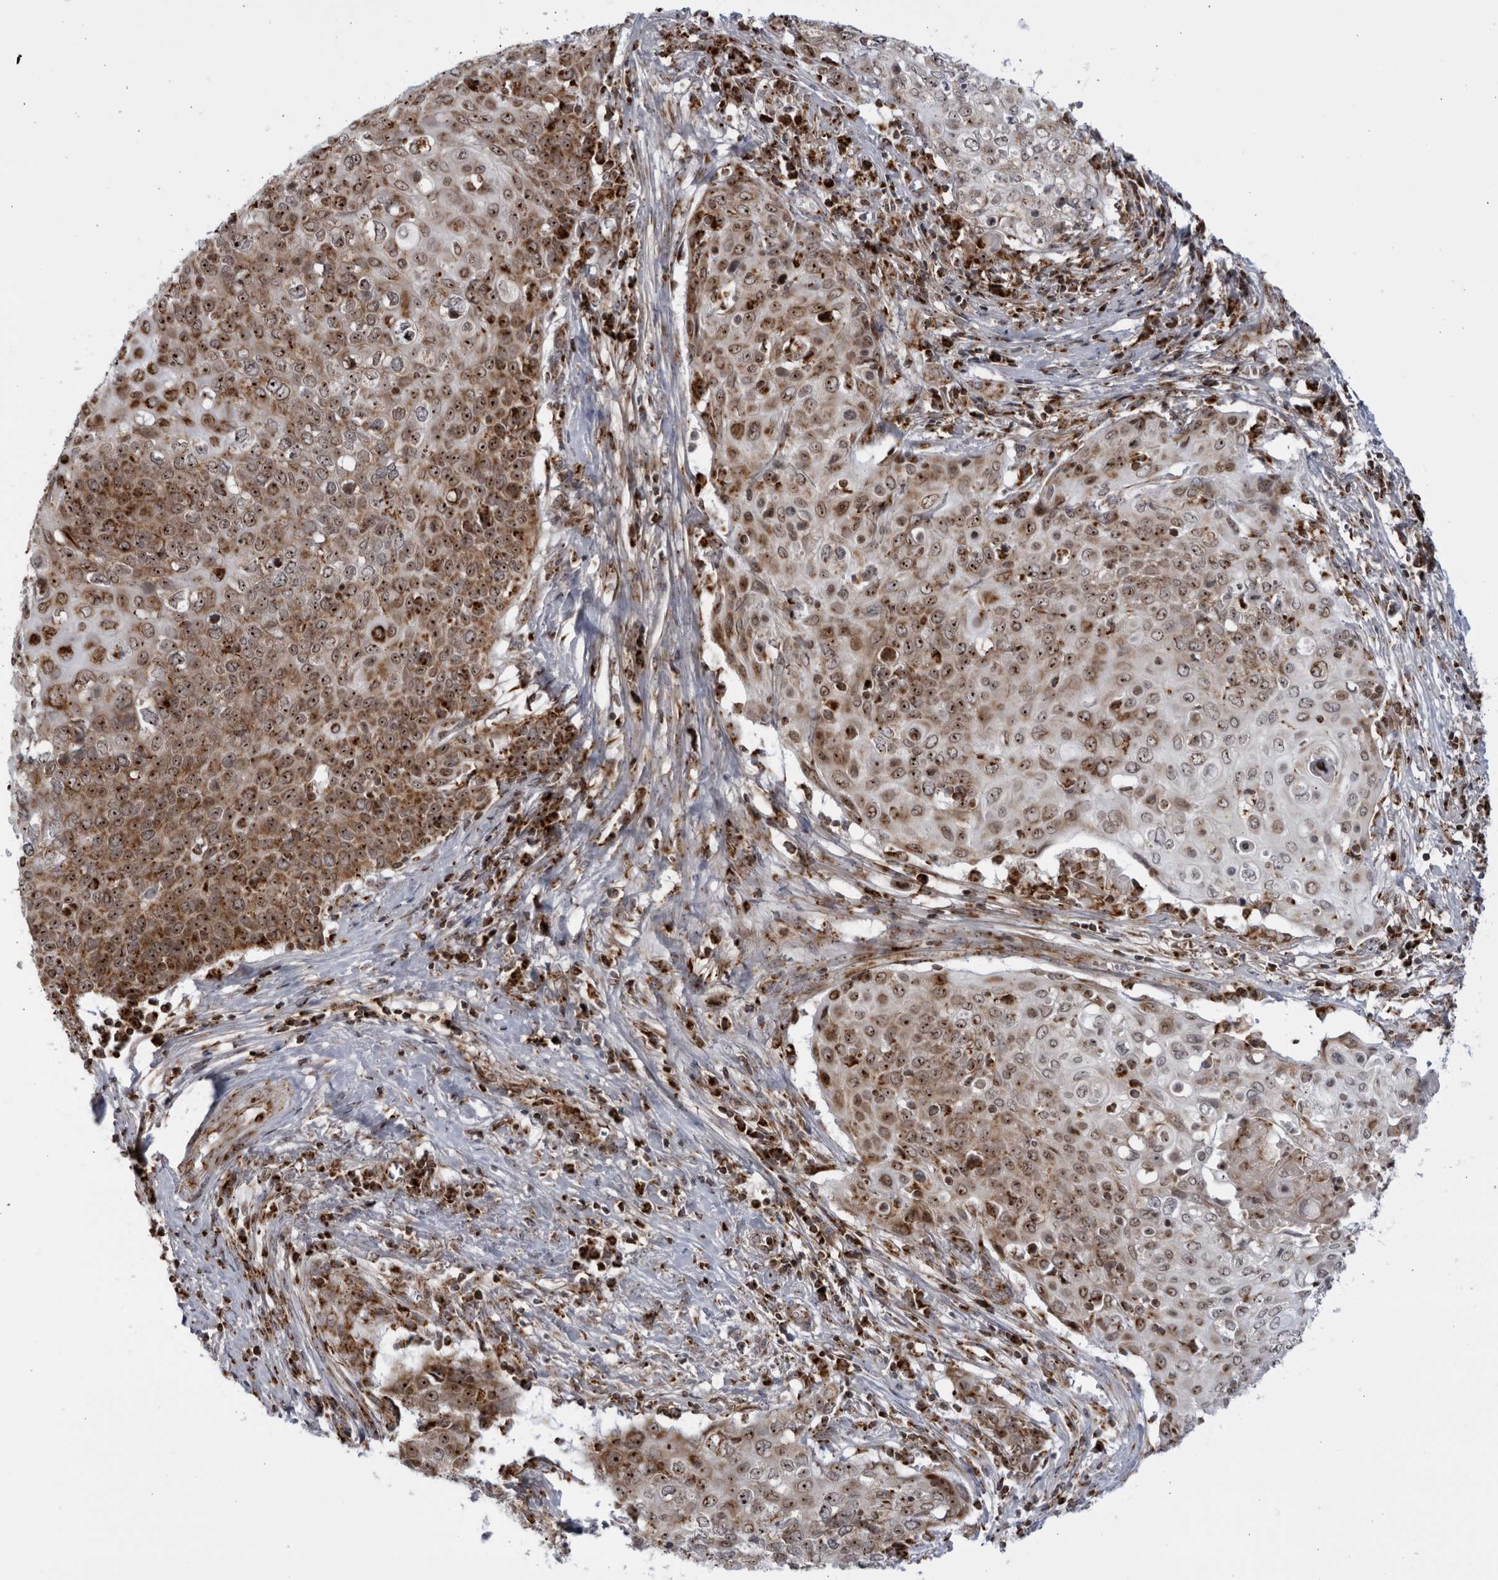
{"staining": {"intensity": "moderate", "quantity": ">75%", "location": "cytoplasmic/membranous,nuclear"}, "tissue": "cervical cancer", "cell_type": "Tumor cells", "image_type": "cancer", "snomed": [{"axis": "morphology", "description": "Squamous cell carcinoma, NOS"}, {"axis": "topography", "description": "Cervix"}], "caption": "Cervical cancer (squamous cell carcinoma) stained for a protein shows moderate cytoplasmic/membranous and nuclear positivity in tumor cells.", "gene": "RBM34", "patient": {"sex": "female", "age": 39}}